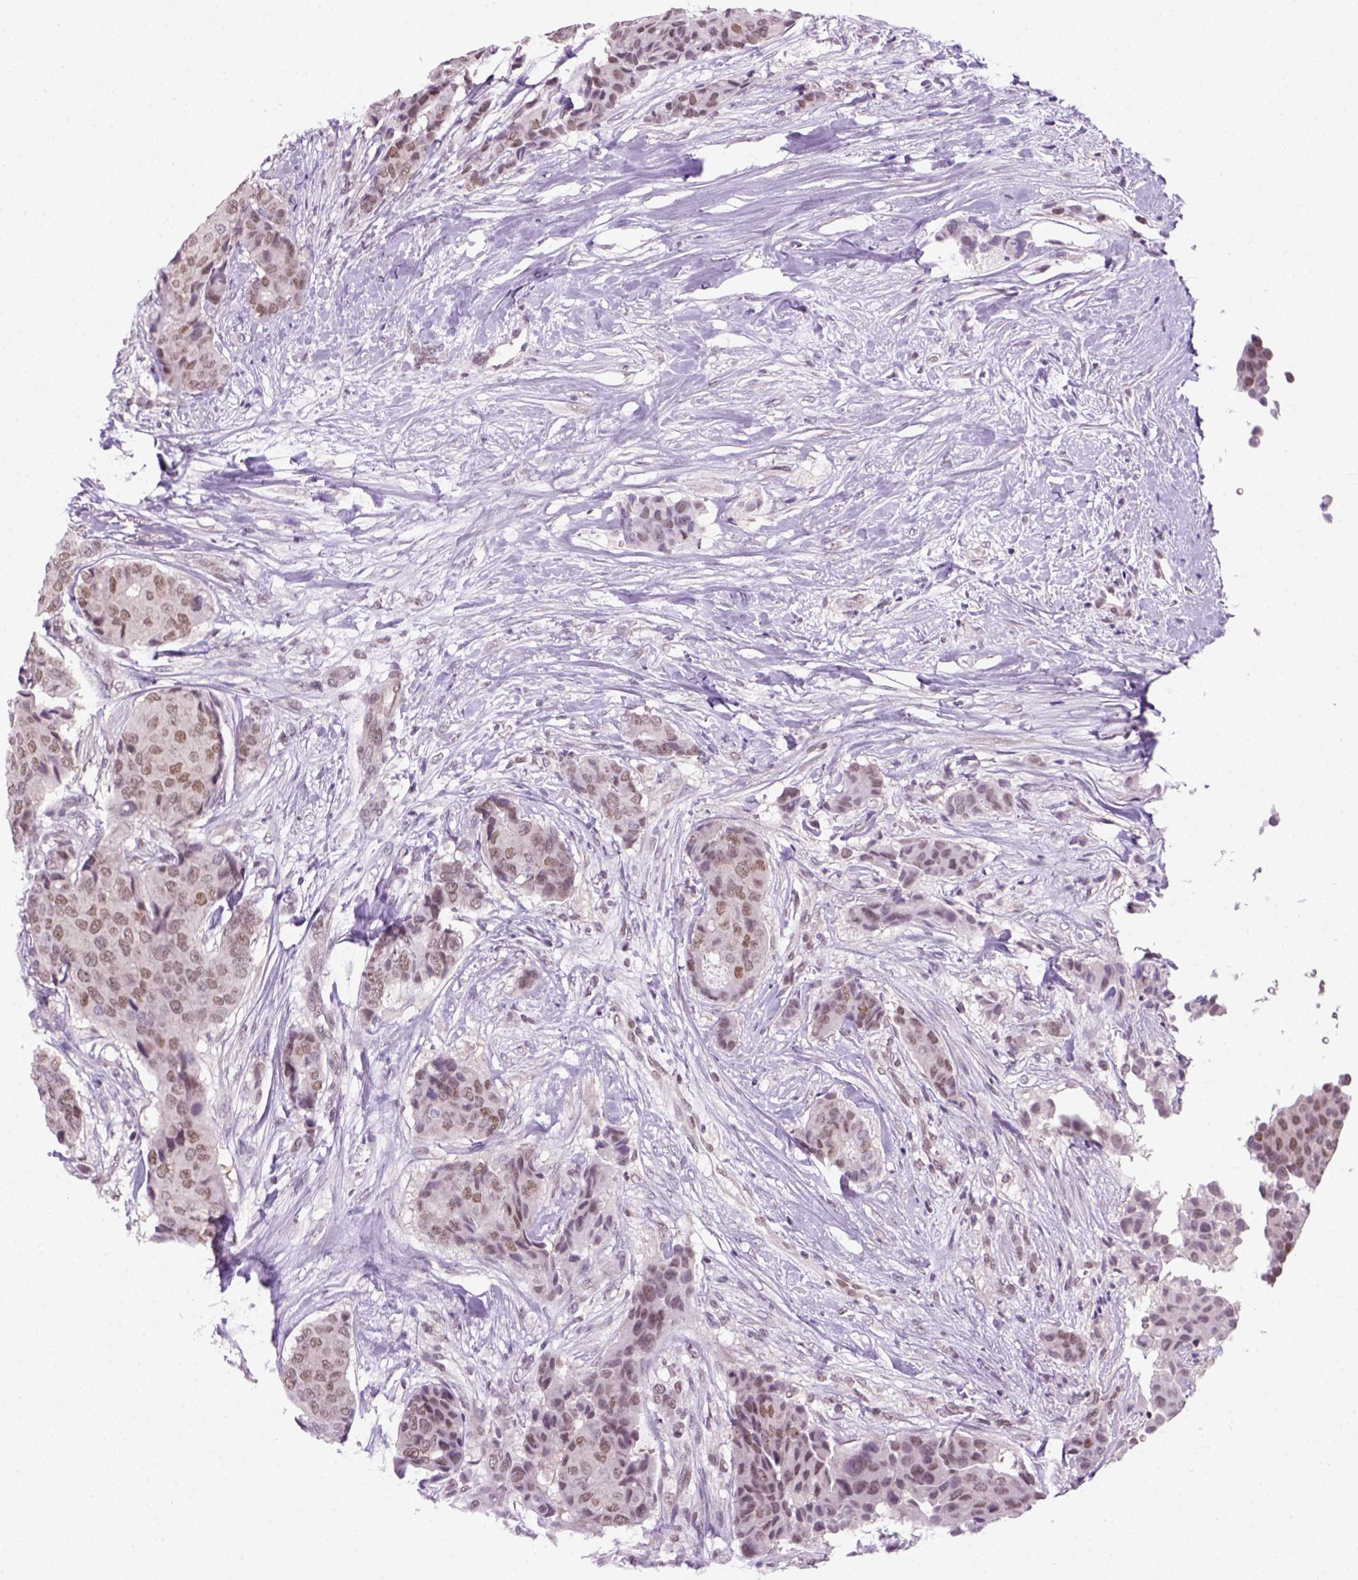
{"staining": {"intensity": "weak", "quantity": "<25%", "location": "nuclear"}, "tissue": "breast cancer", "cell_type": "Tumor cells", "image_type": "cancer", "snomed": [{"axis": "morphology", "description": "Duct carcinoma"}, {"axis": "topography", "description": "Breast"}], "caption": "This image is of infiltrating ductal carcinoma (breast) stained with IHC to label a protein in brown with the nuclei are counter-stained blue. There is no positivity in tumor cells.", "gene": "MGMT", "patient": {"sex": "female", "age": 75}}